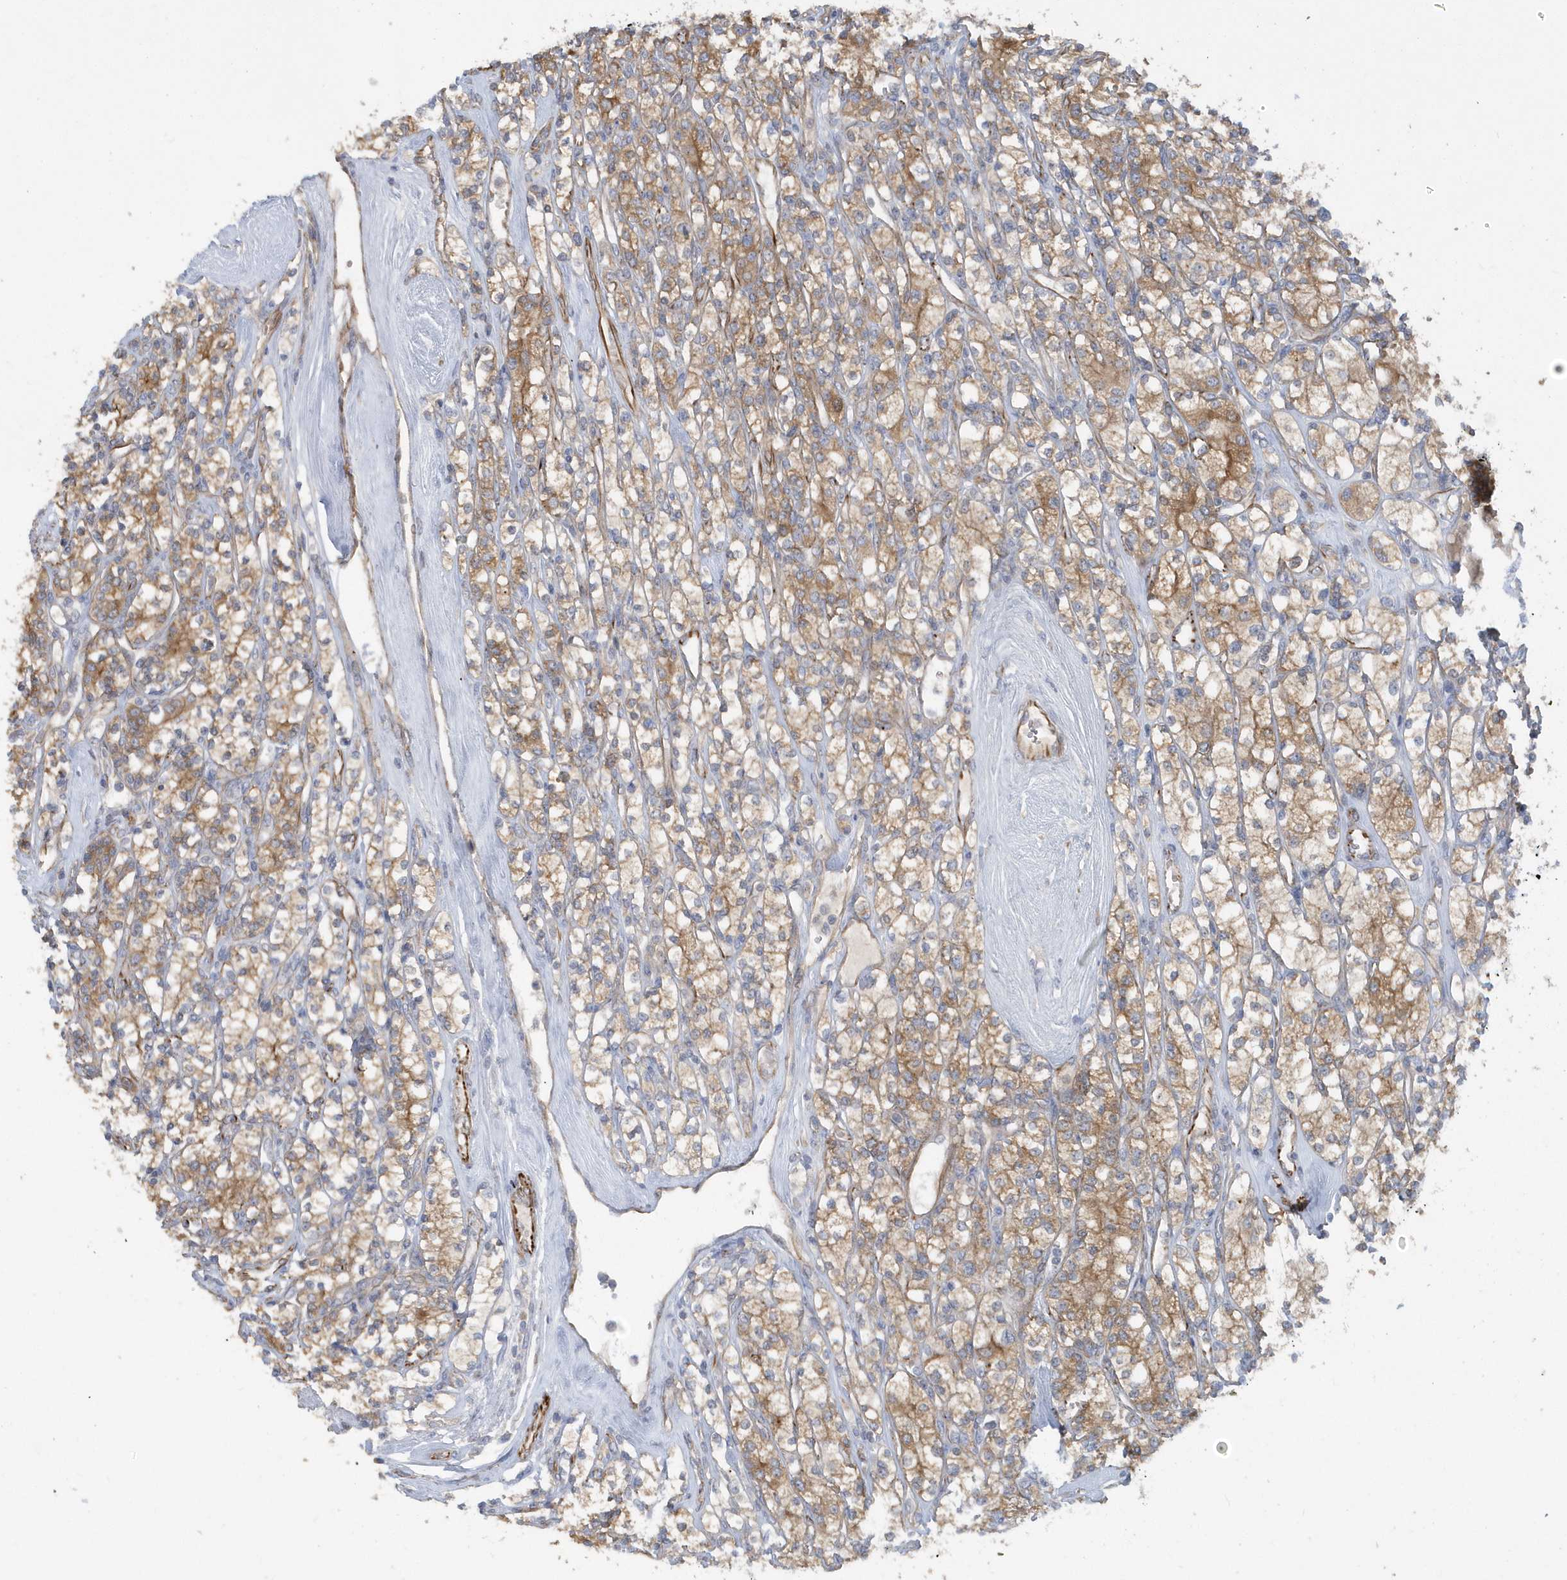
{"staining": {"intensity": "moderate", "quantity": ">75%", "location": "cytoplasmic/membranous"}, "tissue": "renal cancer", "cell_type": "Tumor cells", "image_type": "cancer", "snomed": [{"axis": "morphology", "description": "Adenocarcinoma, NOS"}, {"axis": "topography", "description": "Kidney"}], "caption": "Immunohistochemistry (IHC) image of neoplastic tissue: human renal adenocarcinoma stained using immunohistochemistry demonstrates medium levels of moderate protein expression localized specifically in the cytoplasmic/membranous of tumor cells, appearing as a cytoplasmic/membranous brown color.", "gene": "RAB17", "patient": {"sex": "male", "age": 77}}